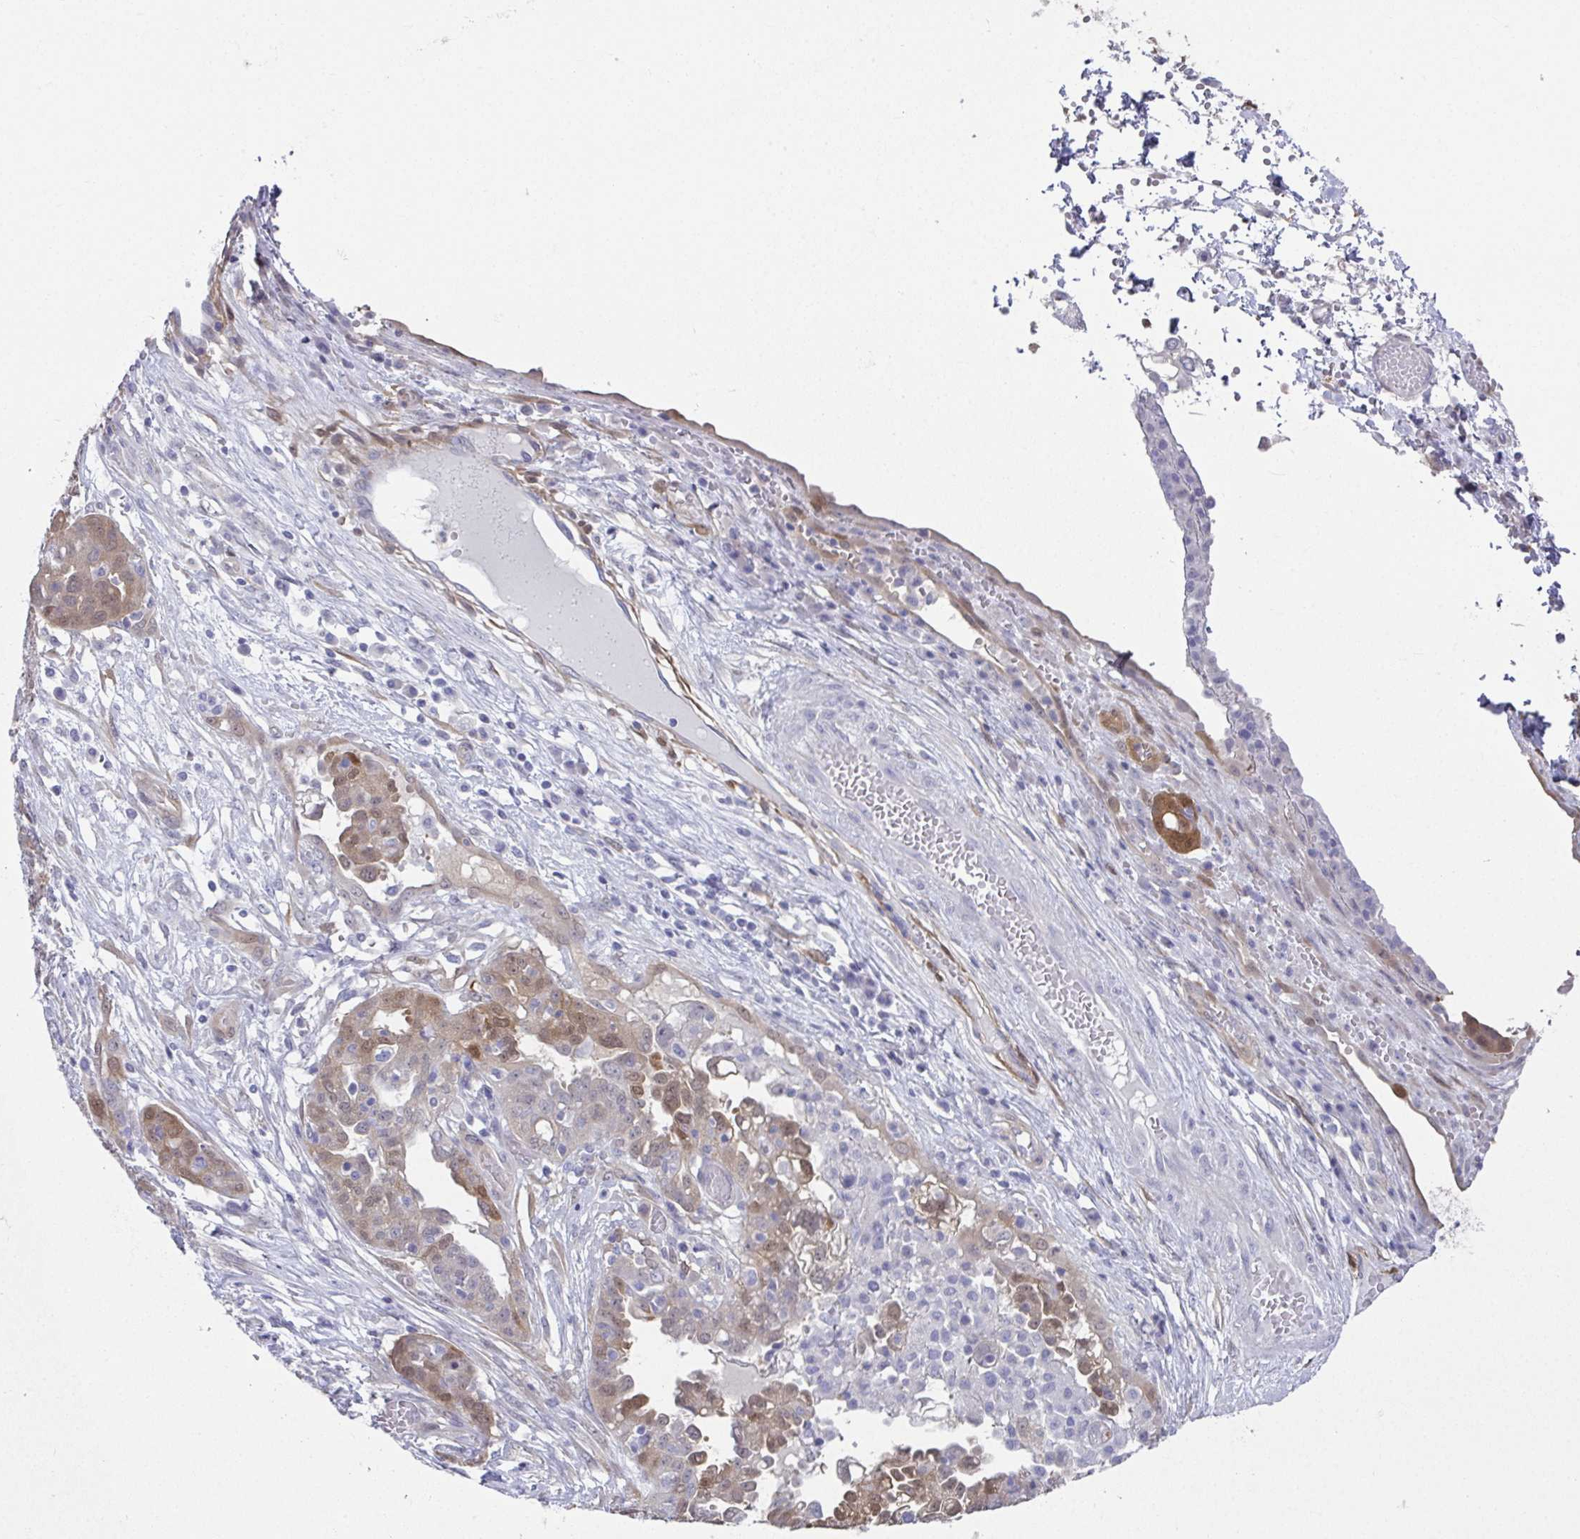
{"staining": {"intensity": "weak", "quantity": "<25%", "location": "cytoplasmic/membranous,nuclear"}, "tissue": "ovarian cancer", "cell_type": "Tumor cells", "image_type": "cancer", "snomed": [{"axis": "morphology", "description": "Cystadenocarcinoma, serous, NOS"}, {"axis": "topography", "description": "Ovary"}], "caption": "An IHC photomicrograph of ovarian cancer (serous cystadenocarcinoma) is shown. There is no staining in tumor cells of ovarian cancer (serous cystadenocarcinoma). (Immunohistochemistry, brightfield microscopy, high magnification).", "gene": "RBP1", "patient": {"sex": "female", "age": 67}}